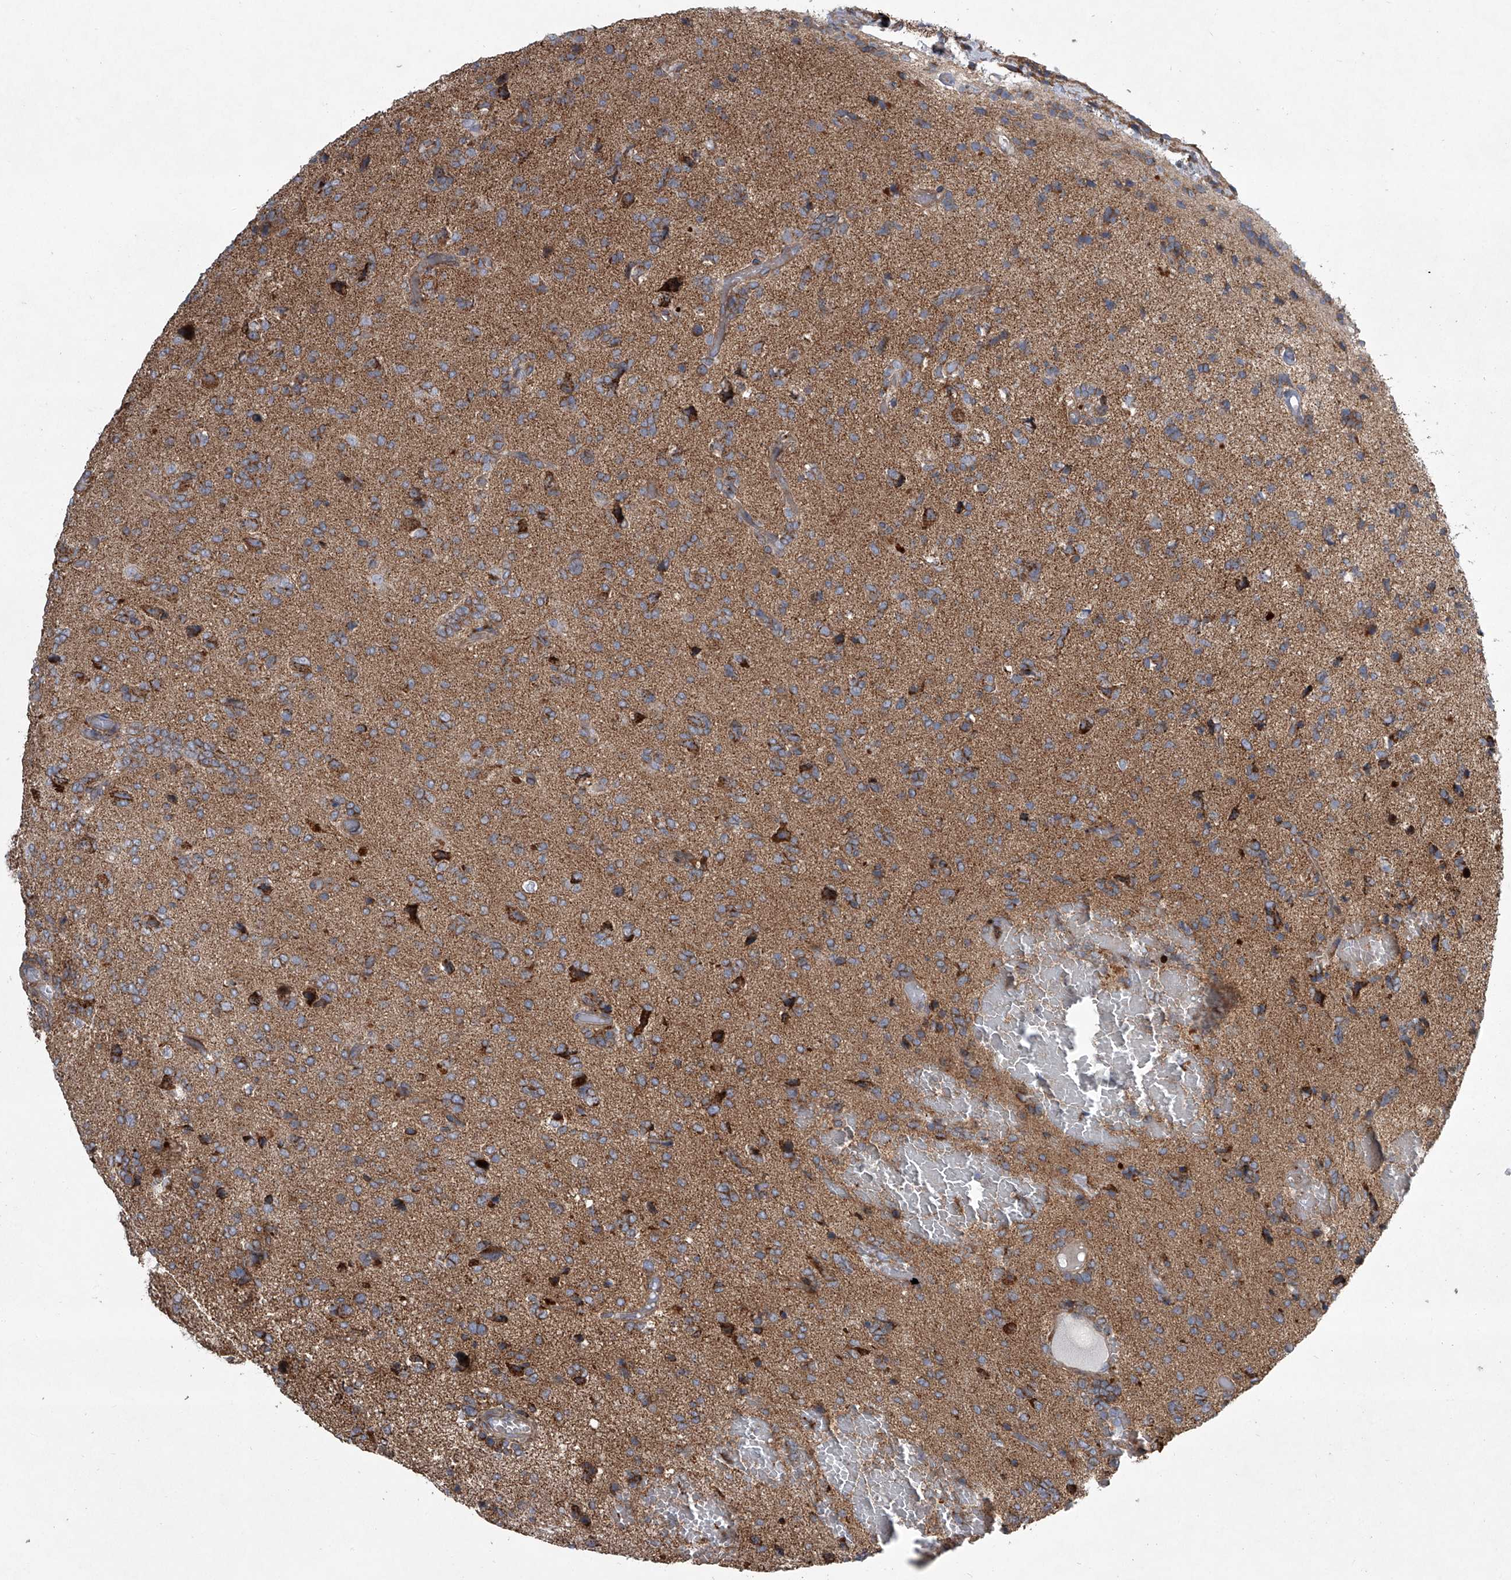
{"staining": {"intensity": "moderate", "quantity": ">75%", "location": "cytoplasmic/membranous"}, "tissue": "glioma", "cell_type": "Tumor cells", "image_type": "cancer", "snomed": [{"axis": "morphology", "description": "Glioma, malignant, High grade"}, {"axis": "topography", "description": "Brain"}], "caption": "IHC image of glioma stained for a protein (brown), which demonstrates medium levels of moderate cytoplasmic/membranous staining in approximately >75% of tumor cells.", "gene": "STRADA", "patient": {"sex": "female", "age": 59}}